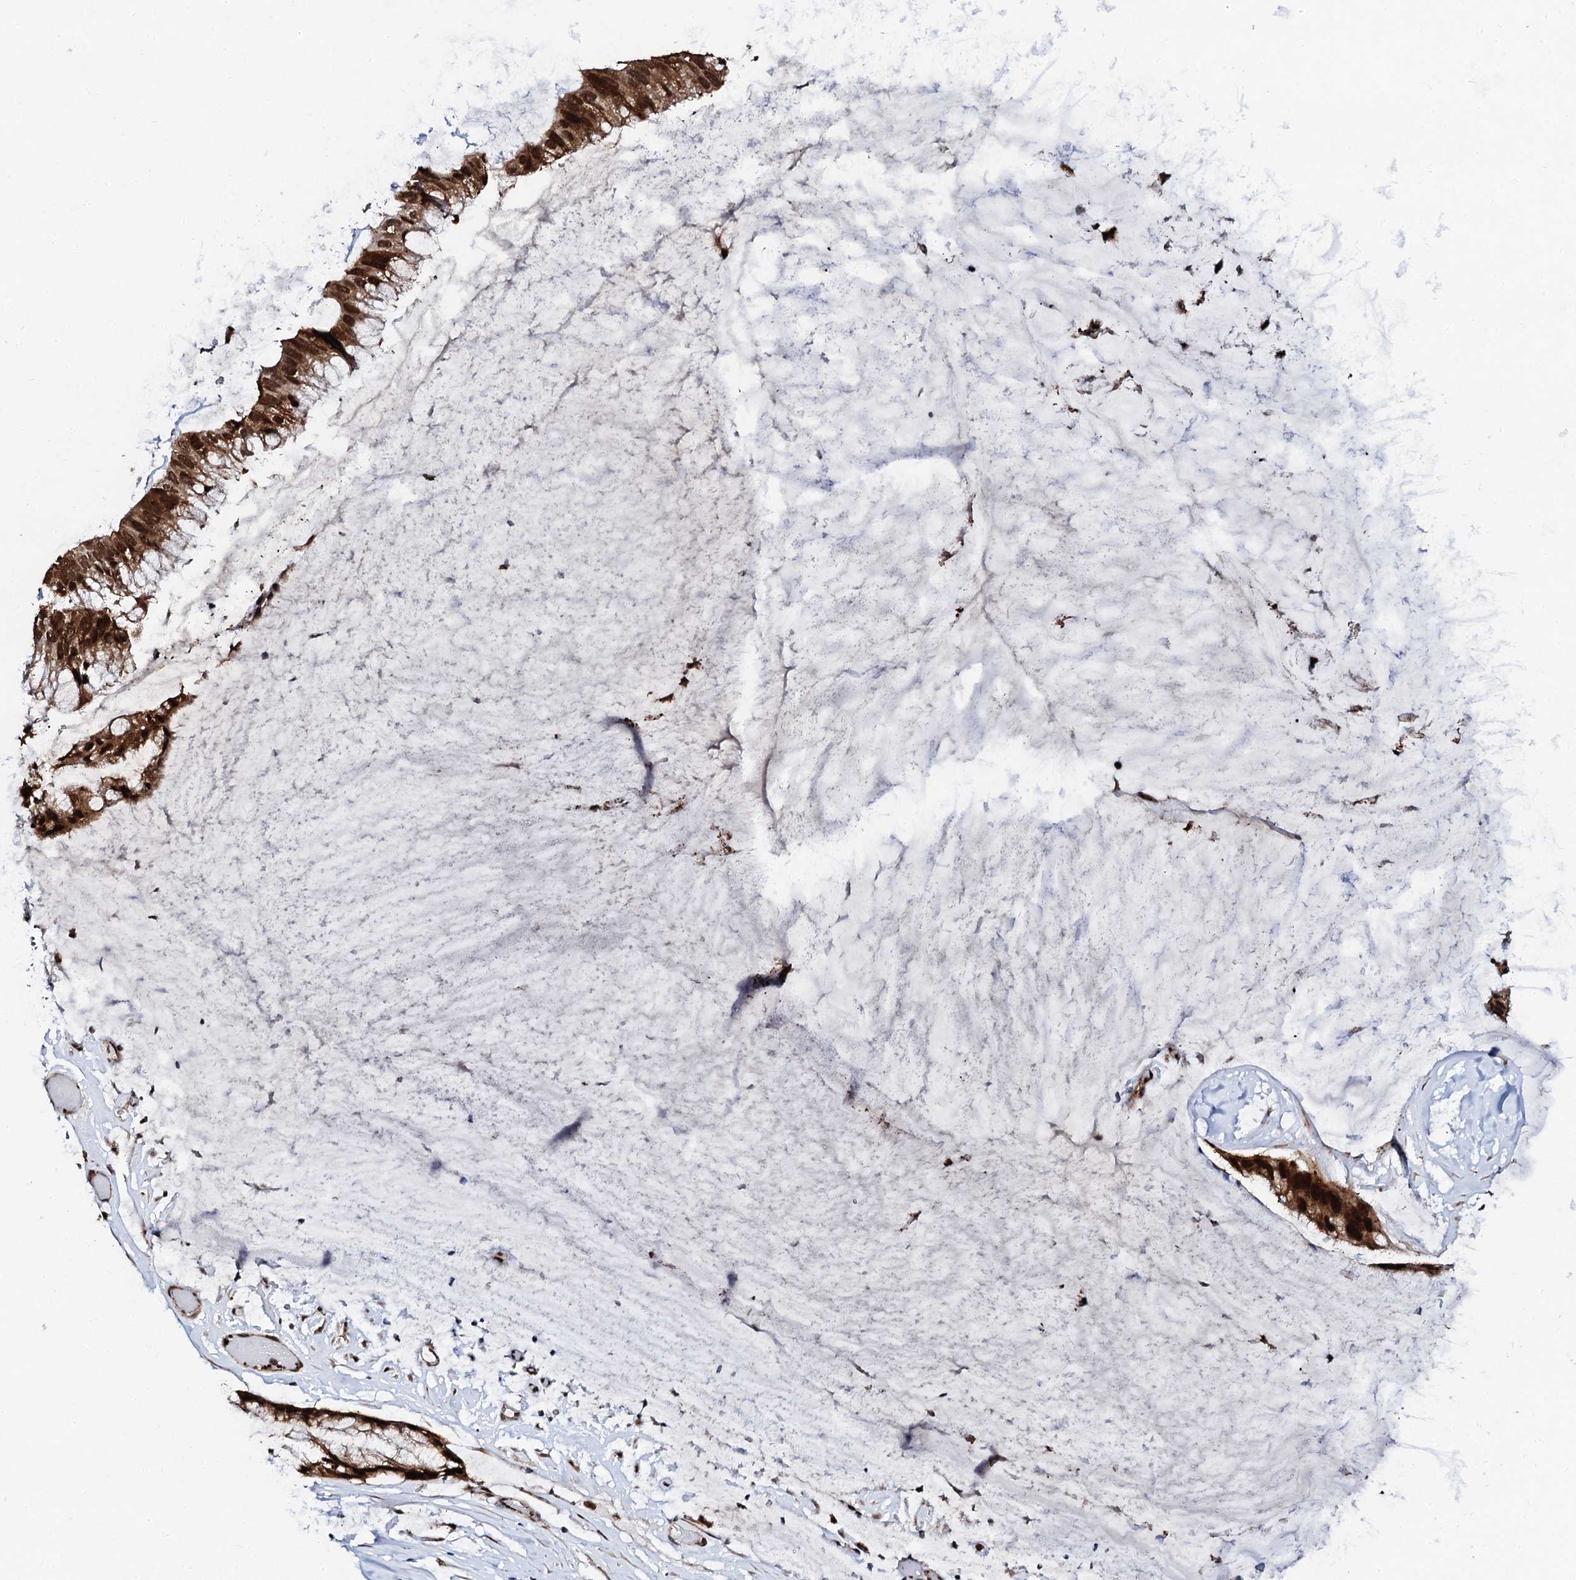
{"staining": {"intensity": "strong", "quantity": ">75%", "location": "cytoplasmic/membranous,nuclear"}, "tissue": "ovarian cancer", "cell_type": "Tumor cells", "image_type": "cancer", "snomed": [{"axis": "morphology", "description": "Cystadenocarcinoma, mucinous, NOS"}, {"axis": "topography", "description": "Ovary"}], "caption": "Mucinous cystadenocarcinoma (ovarian) was stained to show a protein in brown. There is high levels of strong cytoplasmic/membranous and nuclear positivity in about >75% of tumor cells.", "gene": "CSTF3", "patient": {"sex": "female", "age": 39}}